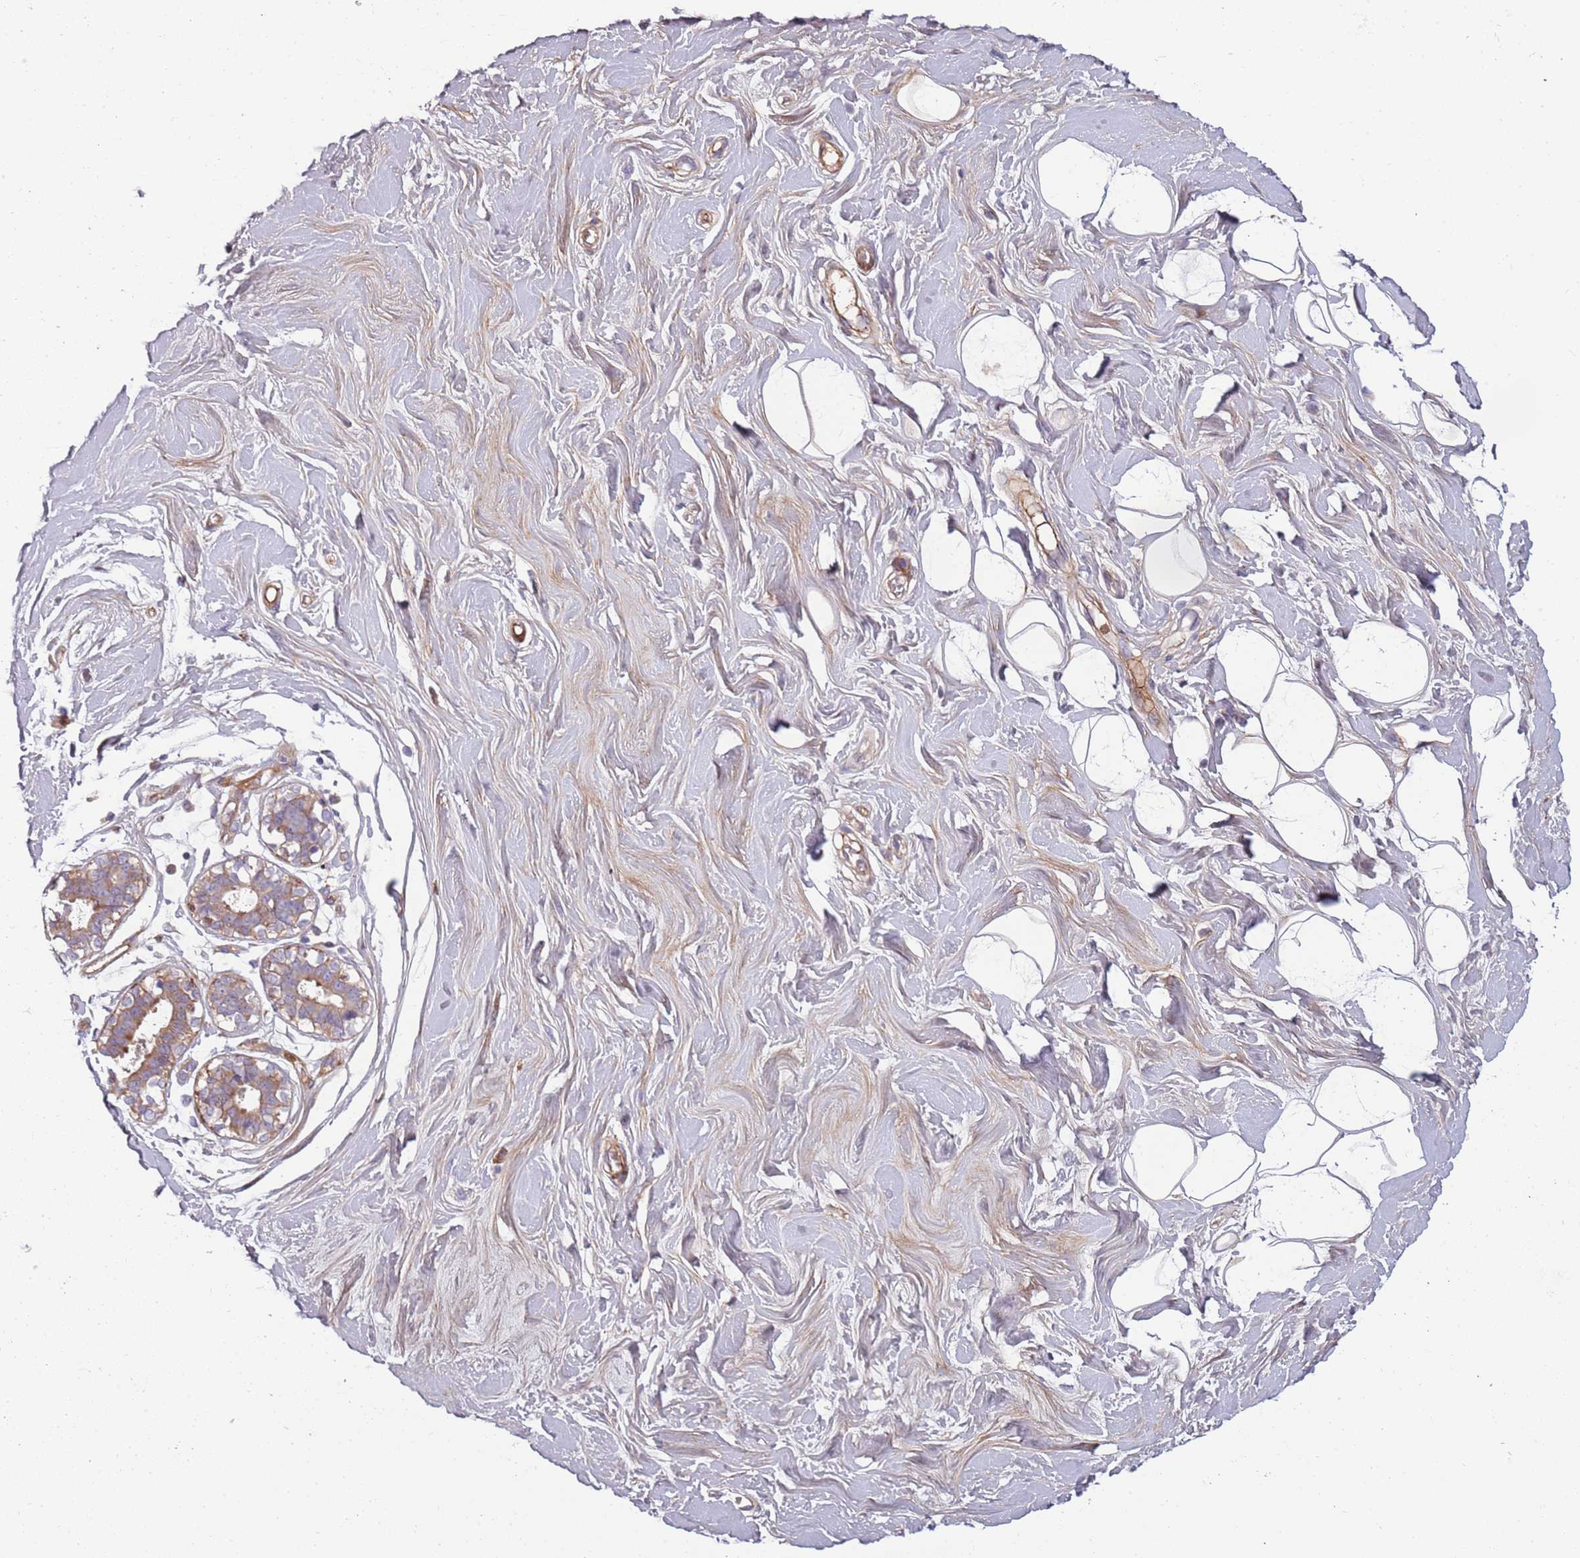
{"staining": {"intensity": "weak", "quantity": ">75%", "location": "cytoplasmic/membranous"}, "tissue": "adipose tissue", "cell_type": "Adipocytes", "image_type": "normal", "snomed": [{"axis": "morphology", "description": "Normal tissue, NOS"}, {"axis": "topography", "description": "Cartilage tissue"}, {"axis": "topography", "description": "Bronchus"}], "caption": "Immunohistochemistry (IHC) of unremarkable adipose tissue reveals low levels of weak cytoplasmic/membranous positivity in approximately >75% of adipocytes.", "gene": "NADK", "patient": {"sex": "male", "age": 56}}